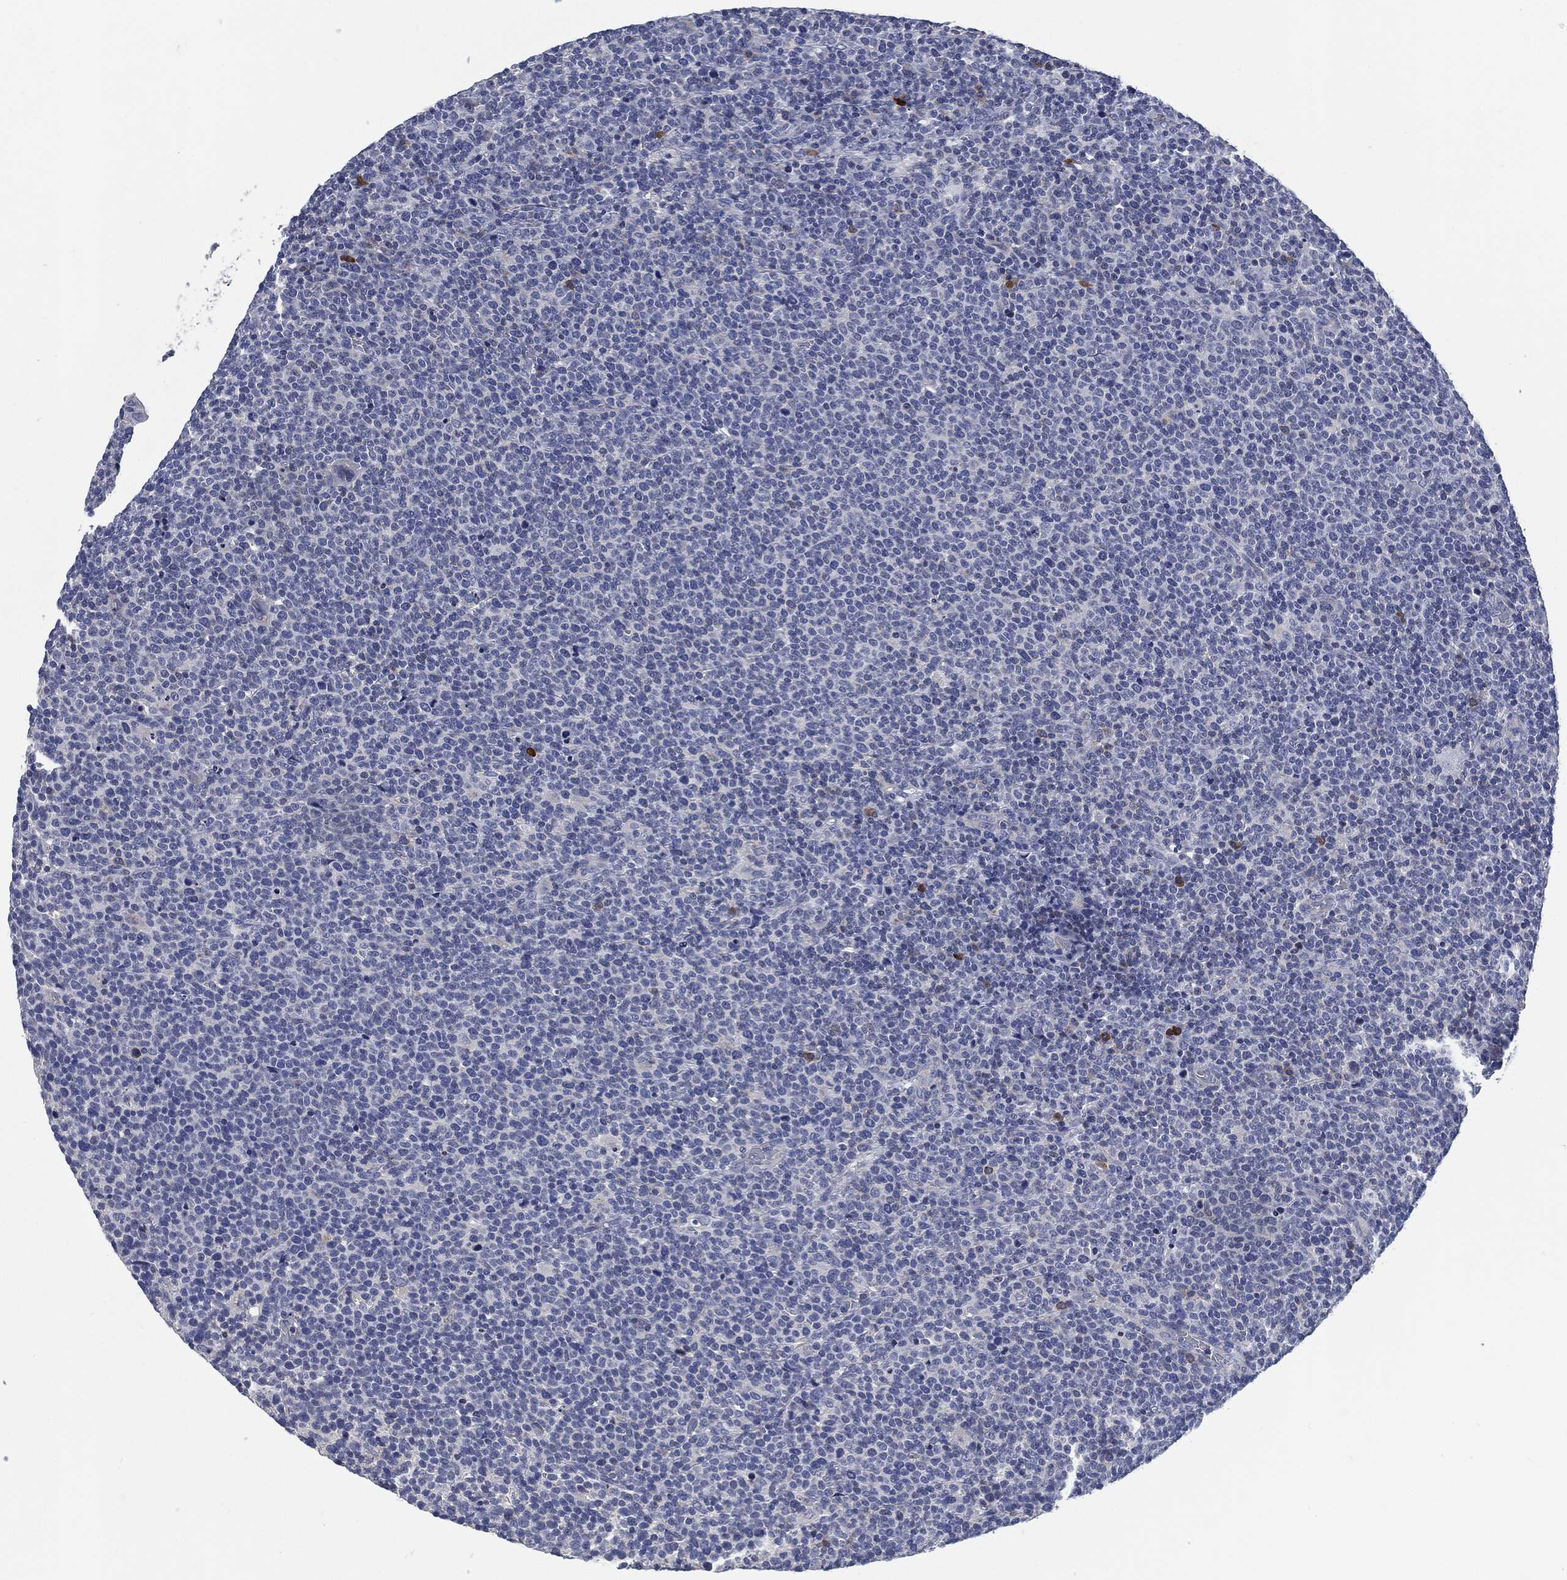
{"staining": {"intensity": "negative", "quantity": "none", "location": "none"}, "tissue": "lymphoma", "cell_type": "Tumor cells", "image_type": "cancer", "snomed": [{"axis": "morphology", "description": "Malignant lymphoma, non-Hodgkin's type, High grade"}, {"axis": "topography", "description": "Lymph node"}], "caption": "IHC photomicrograph of lymphoma stained for a protein (brown), which shows no staining in tumor cells. (DAB (3,3'-diaminobenzidine) immunohistochemistry (IHC), high magnification).", "gene": "CD27", "patient": {"sex": "male", "age": 61}}